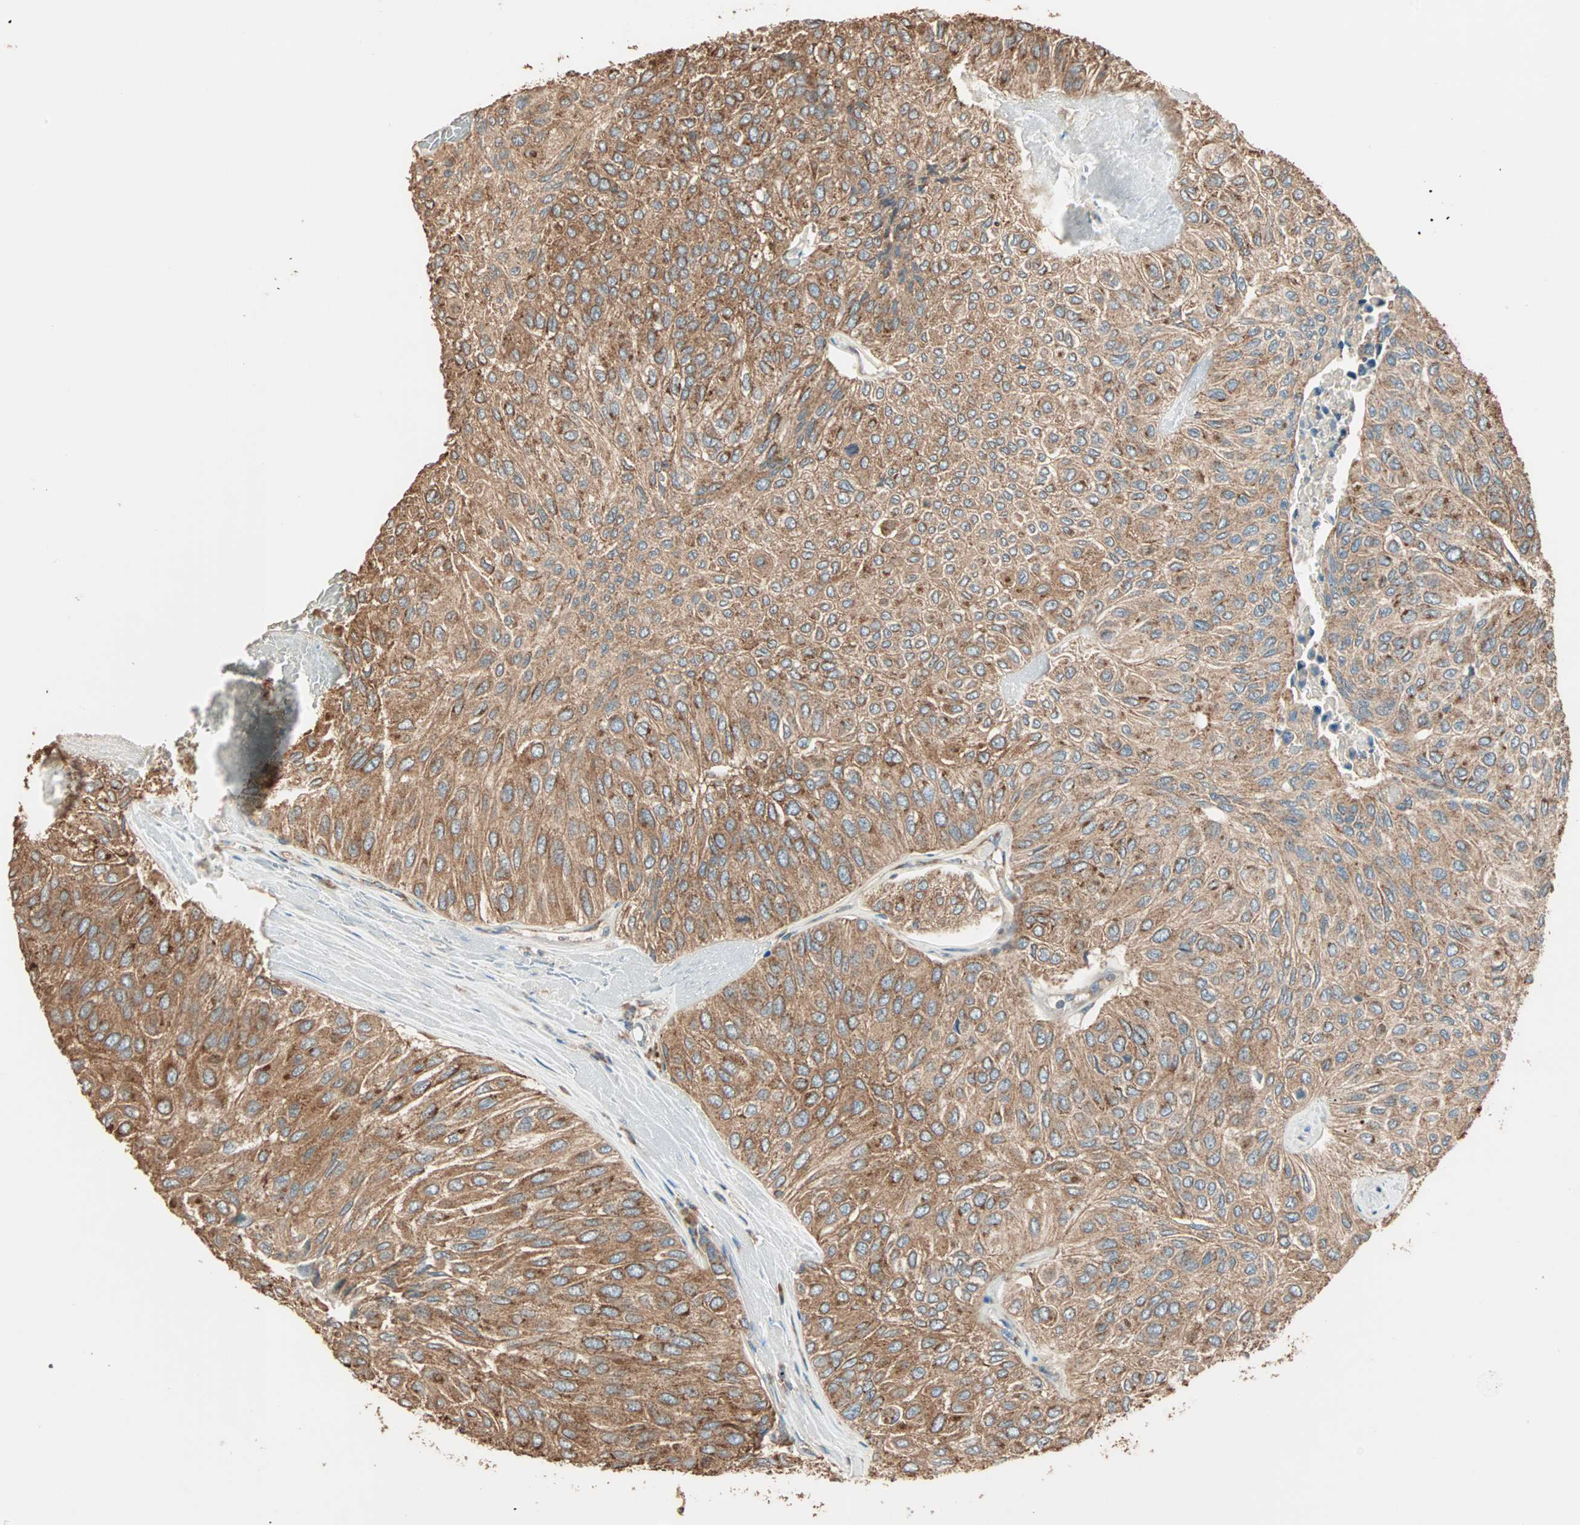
{"staining": {"intensity": "moderate", "quantity": ">75%", "location": "cytoplasmic/membranous"}, "tissue": "urothelial cancer", "cell_type": "Tumor cells", "image_type": "cancer", "snomed": [{"axis": "morphology", "description": "Urothelial carcinoma, High grade"}, {"axis": "topography", "description": "Urinary bladder"}], "caption": "Protein staining of high-grade urothelial carcinoma tissue shows moderate cytoplasmic/membranous positivity in about >75% of tumor cells.", "gene": "EIF4G2", "patient": {"sex": "male", "age": 66}}